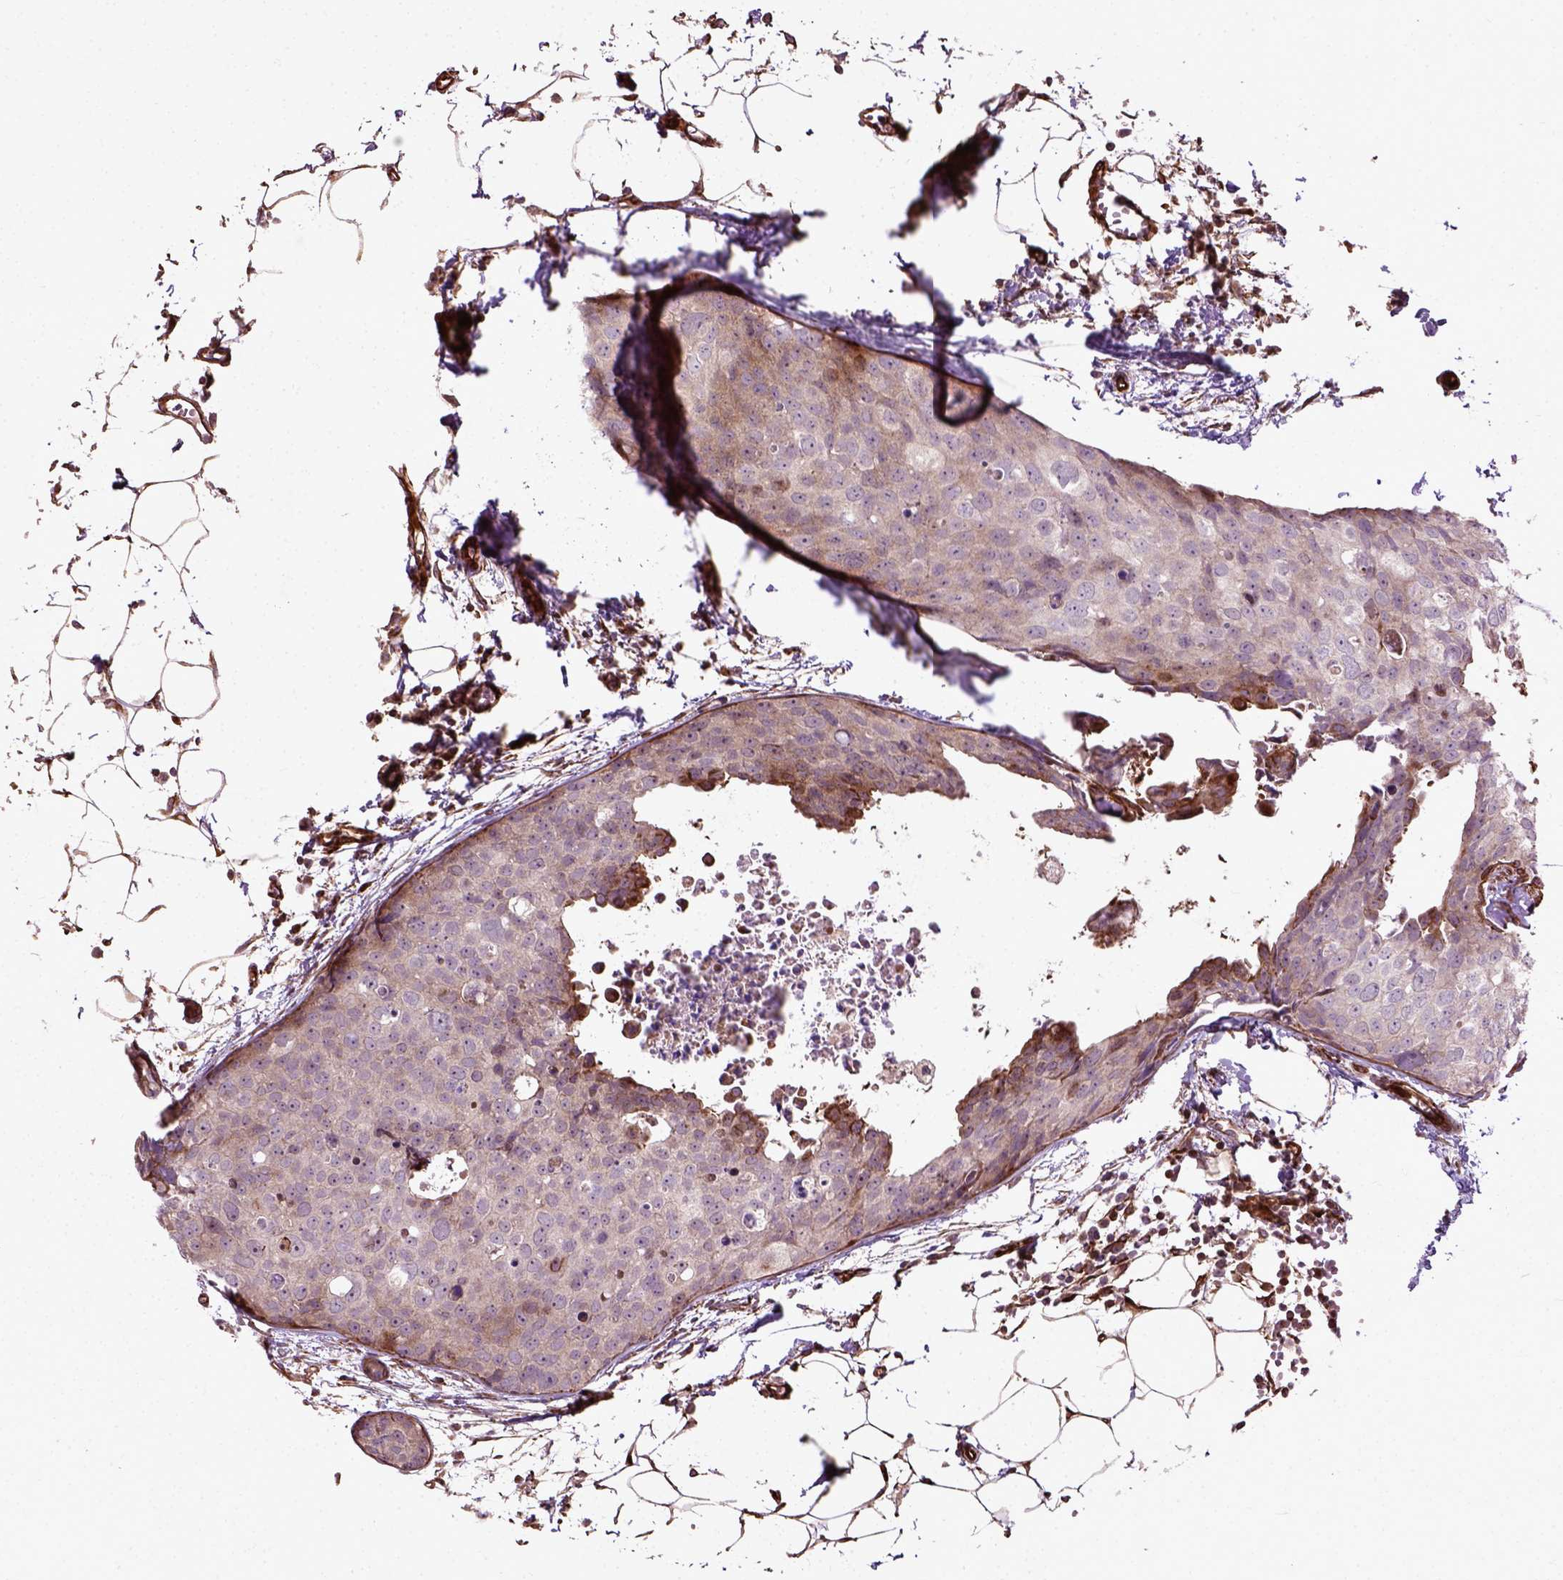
{"staining": {"intensity": "weak", "quantity": "<25%", "location": "cytoplasmic/membranous"}, "tissue": "breast cancer", "cell_type": "Tumor cells", "image_type": "cancer", "snomed": [{"axis": "morphology", "description": "Duct carcinoma"}, {"axis": "topography", "description": "Breast"}], "caption": "This histopathology image is of breast cancer stained with IHC to label a protein in brown with the nuclei are counter-stained blue. There is no expression in tumor cells.", "gene": "PKP3", "patient": {"sex": "female", "age": 38}}